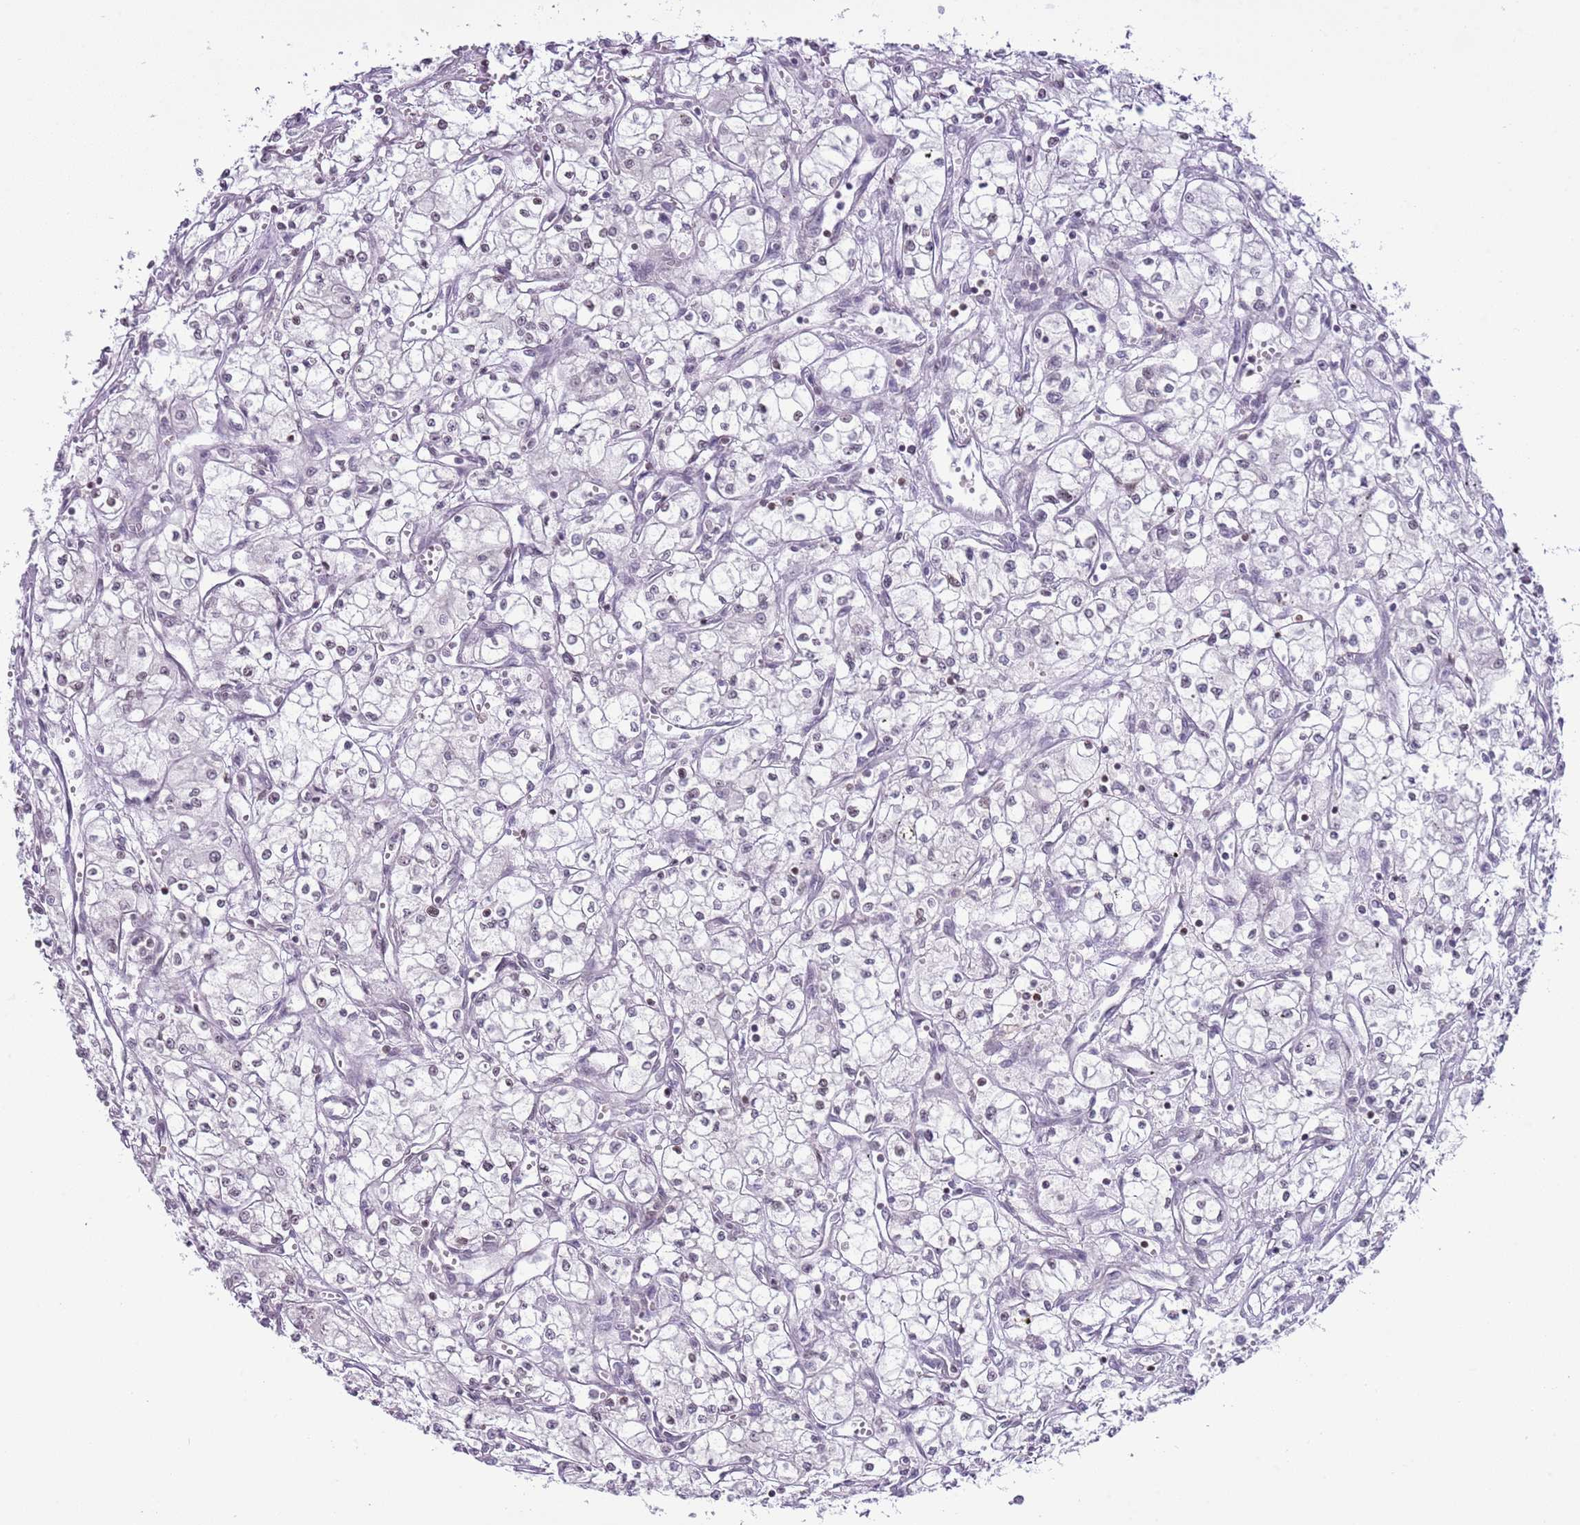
{"staining": {"intensity": "negative", "quantity": "none", "location": "none"}, "tissue": "renal cancer", "cell_type": "Tumor cells", "image_type": "cancer", "snomed": [{"axis": "morphology", "description": "Adenocarcinoma, NOS"}, {"axis": "topography", "description": "Kidney"}], "caption": "This is an IHC histopathology image of human renal cancer (adenocarcinoma). There is no expression in tumor cells.", "gene": "SELENOH", "patient": {"sex": "male", "age": 59}}